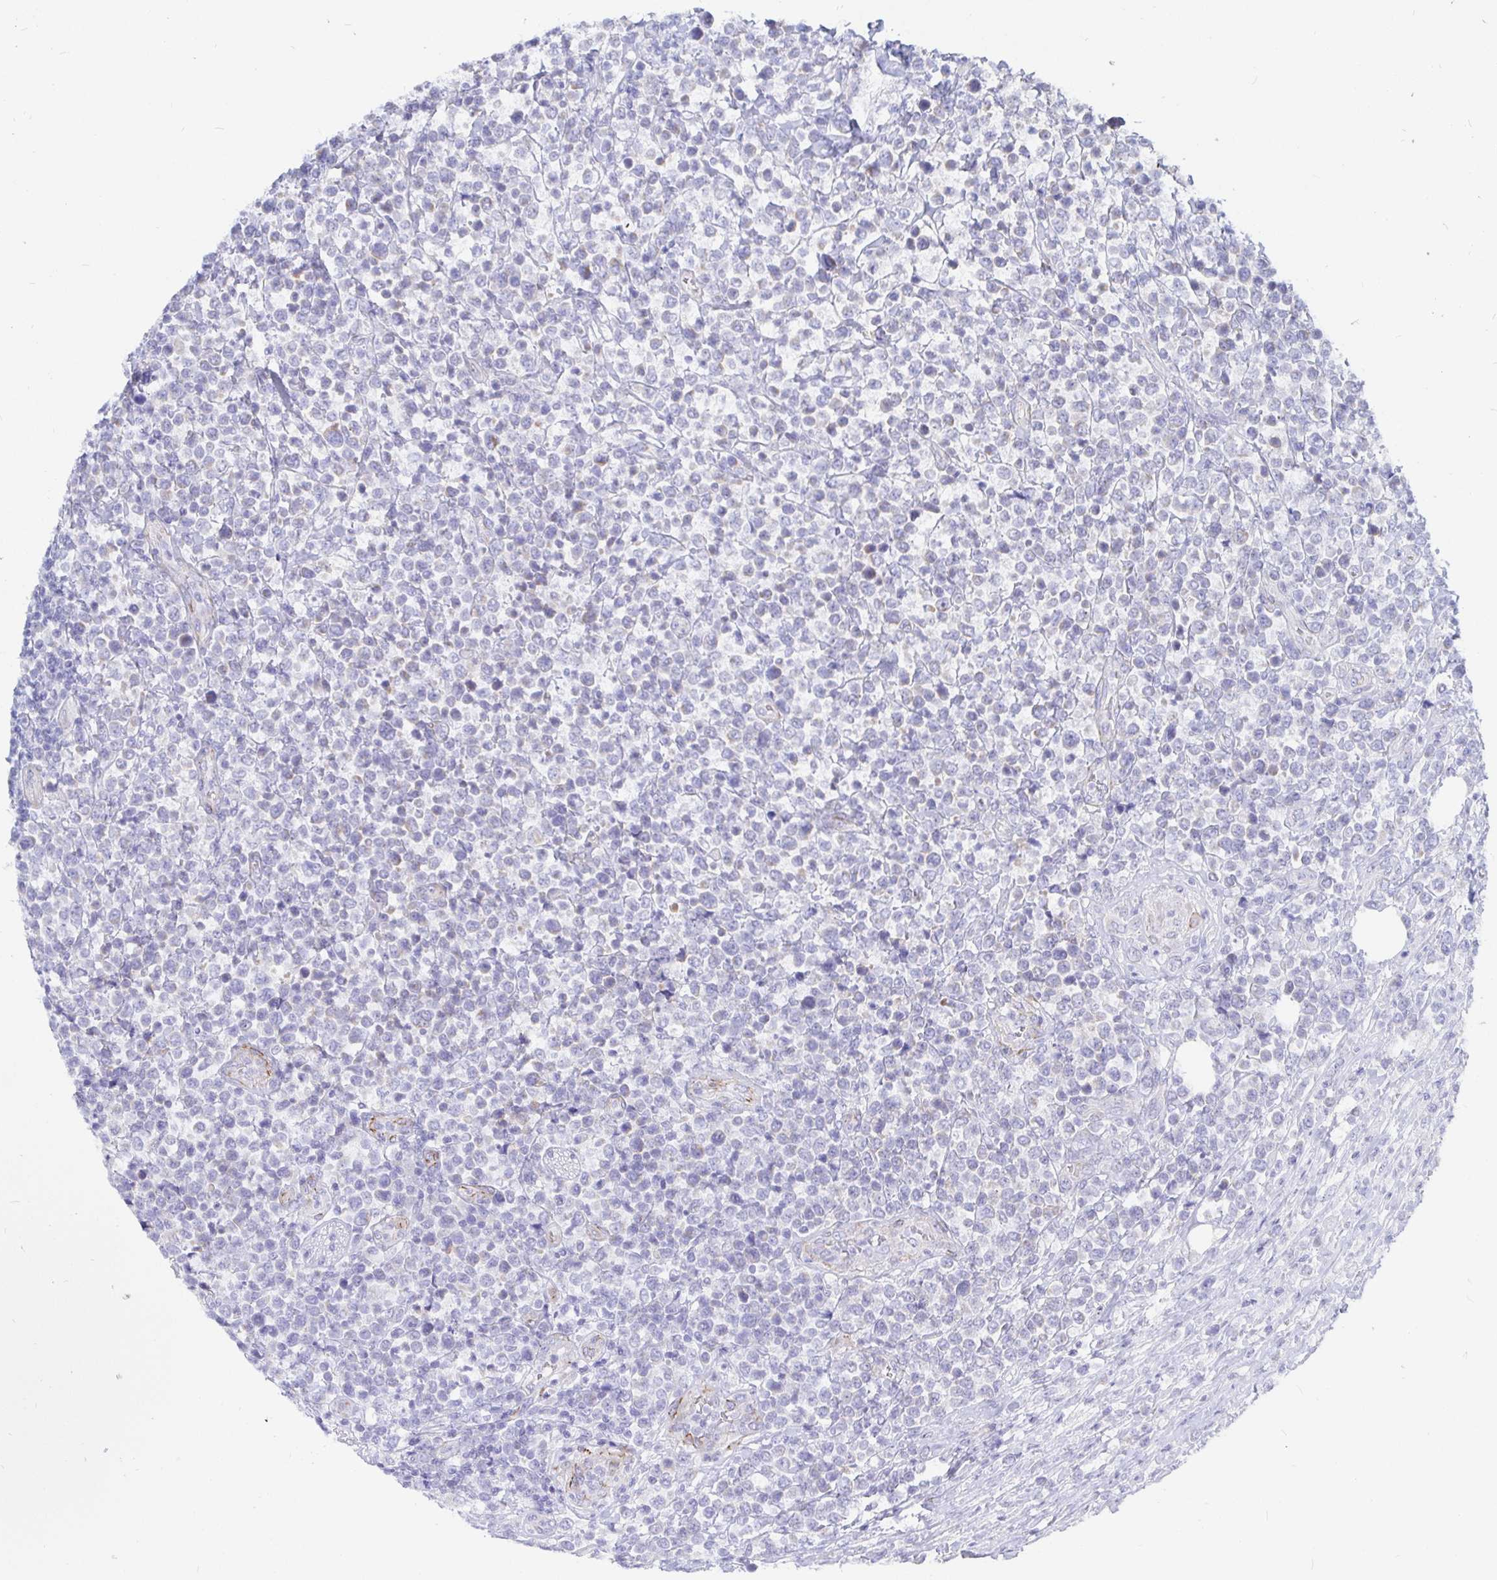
{"staining": {"intensity": "negative", "quantity": "none", "location": "none"}, "tissue": "lymphoma", "cell_type": "Tumor cells", "image_type": "cancer", "snomed": [{"axis": "morphology", "description": "Malignant lymphoma, non-Hodgkin's type, High grade"}, {"axis": "topography", "description": "Soft tissue"}], "caption": "An IHC micrograph of lymphoma is shown. There is no staining in tumor cells of lymphoma. Brightfield microscopy of immunohistochemistry stained with DAB (3,3'-diaminobenzidine) (brown) and hematoxylin (blue), captured at high magnification.", "gene": "COX16", "patient": {"sex": "female", "age": 56}}